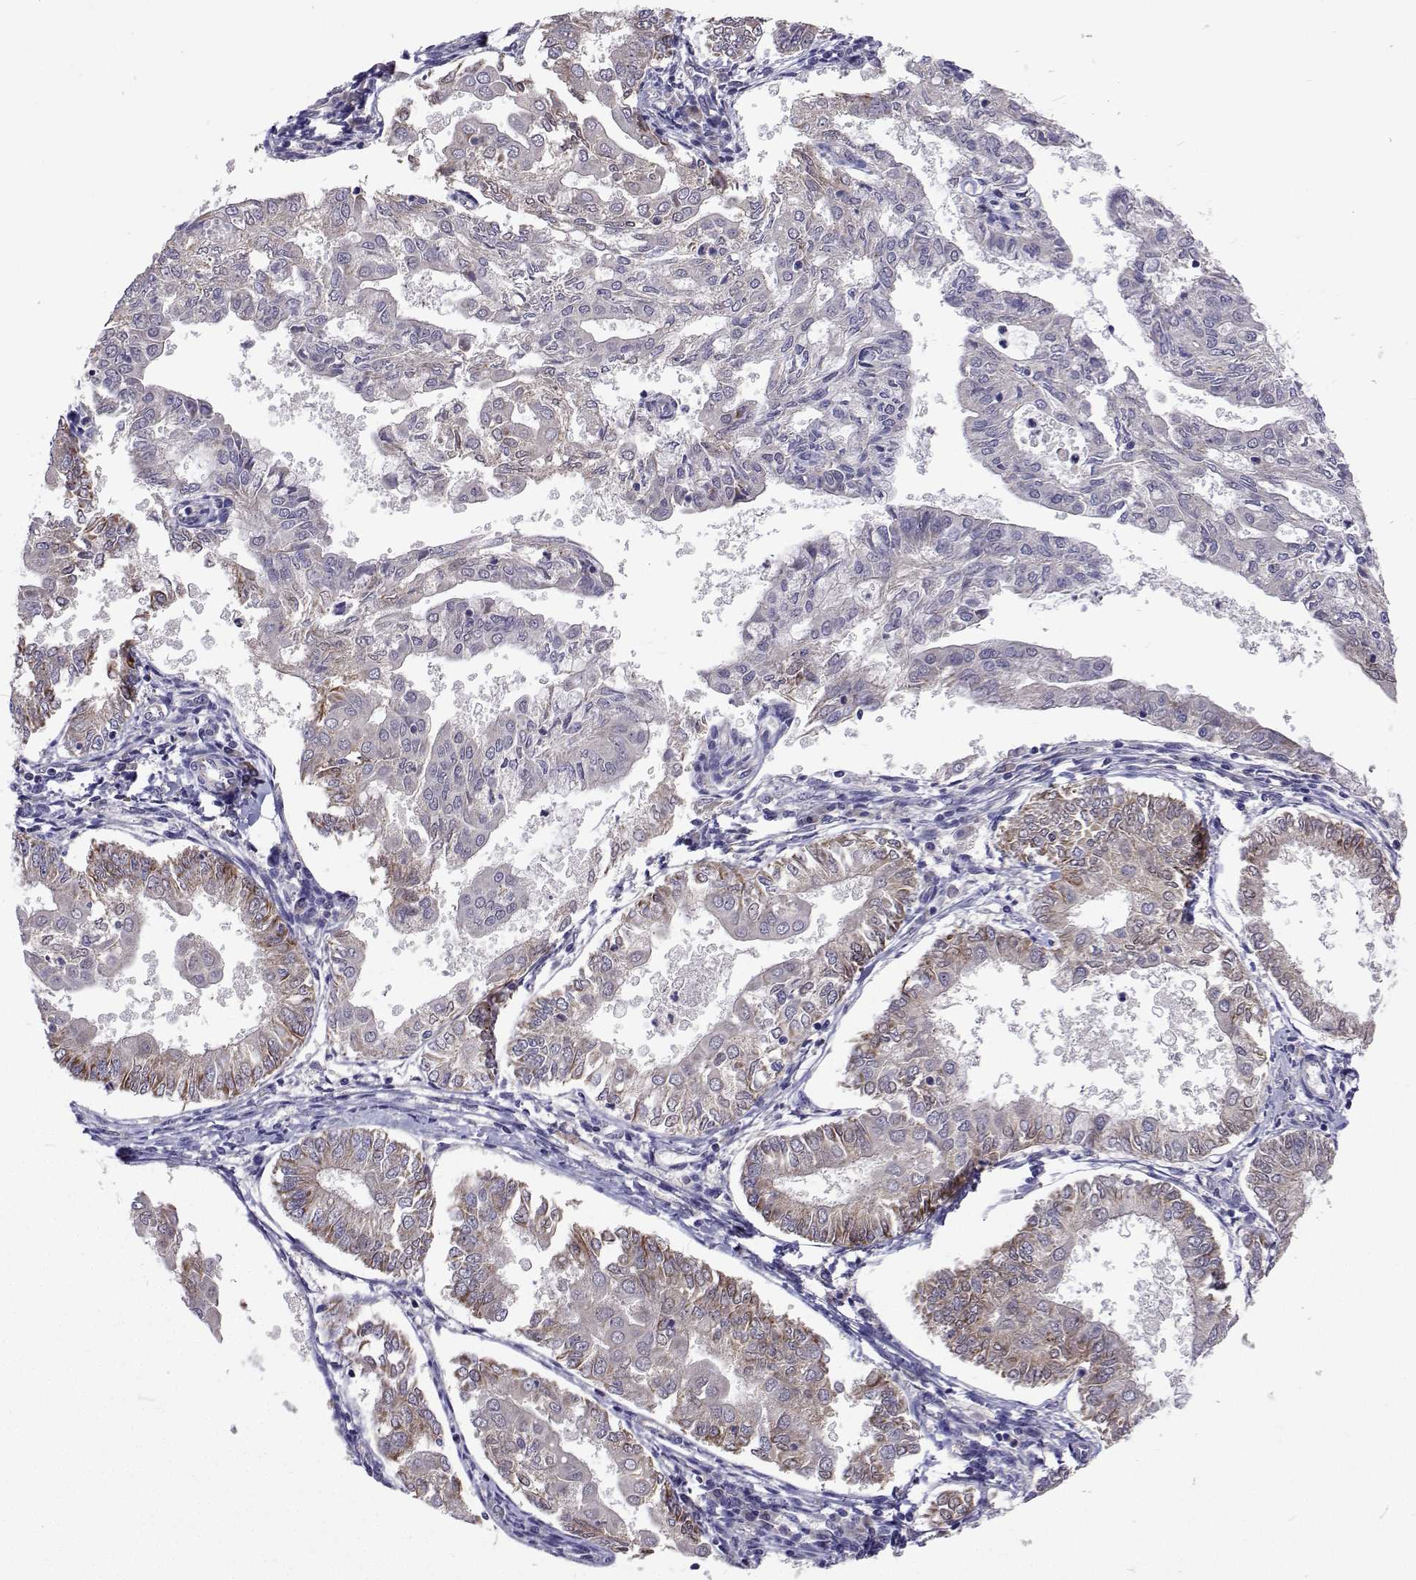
{"staining": {"intensity": "weak", "quantity": "<25%", "location": "cytoplasmic/membranous"}, "tissue": "endometrial cancer", "cell_type": "Tumor cells", "image_type": "cancer", "snomed": [{"axis": "morphology", "description": "Adenocarcinoma, NOS"}, {"axis": "topography", "description": "Endometrium"}], "caption": "Image shows no protein expression in tumor cells of endometrial cancer tissue.", "gene": "DHTKD1", "patient": {"sex": "female", "age": 68}}